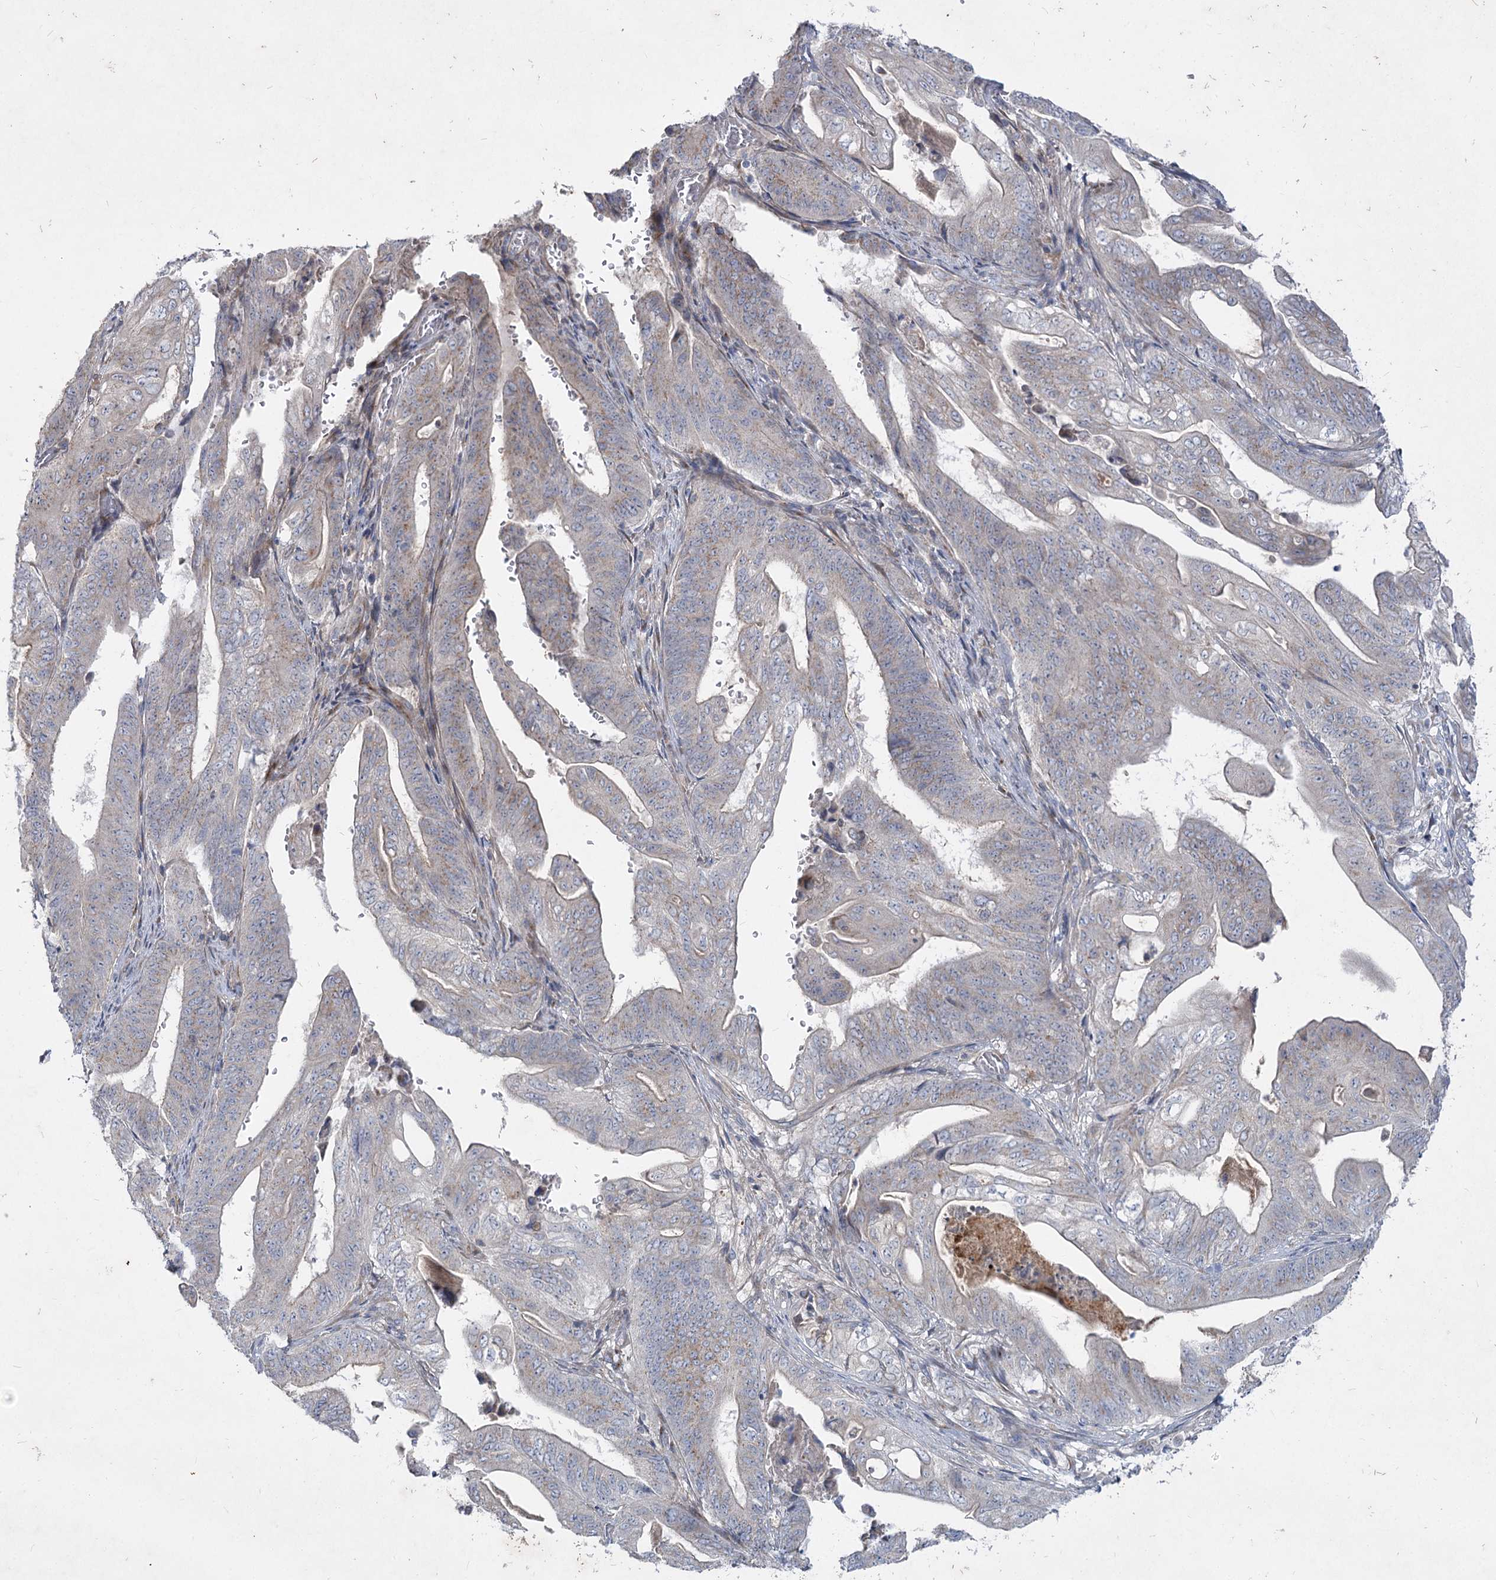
{"staining": {"intensity": "weak", "quantity": ">75%", "location": "cytoplasmic/membranous"}, "tissue": "stomach cancer", "cell_type": "Tumor cells", "image_type": "cancer", "snomed": [{"axis": "morphology", "description": "Adenocarcinoma, NOS"}, {"axis": "topography", "description": "Stomach"}], "caption": "Stomach adenocarcinoma stained with immunohistochemistry (IHC) shows weak cytoplasmic/membranous expression in approximately >75% of tumor cells. The protein is shown in brown color, while the nuclei are stained blue.", "gene": "SH3BP5L", "patient": {"sex": "female", "age": 73}}